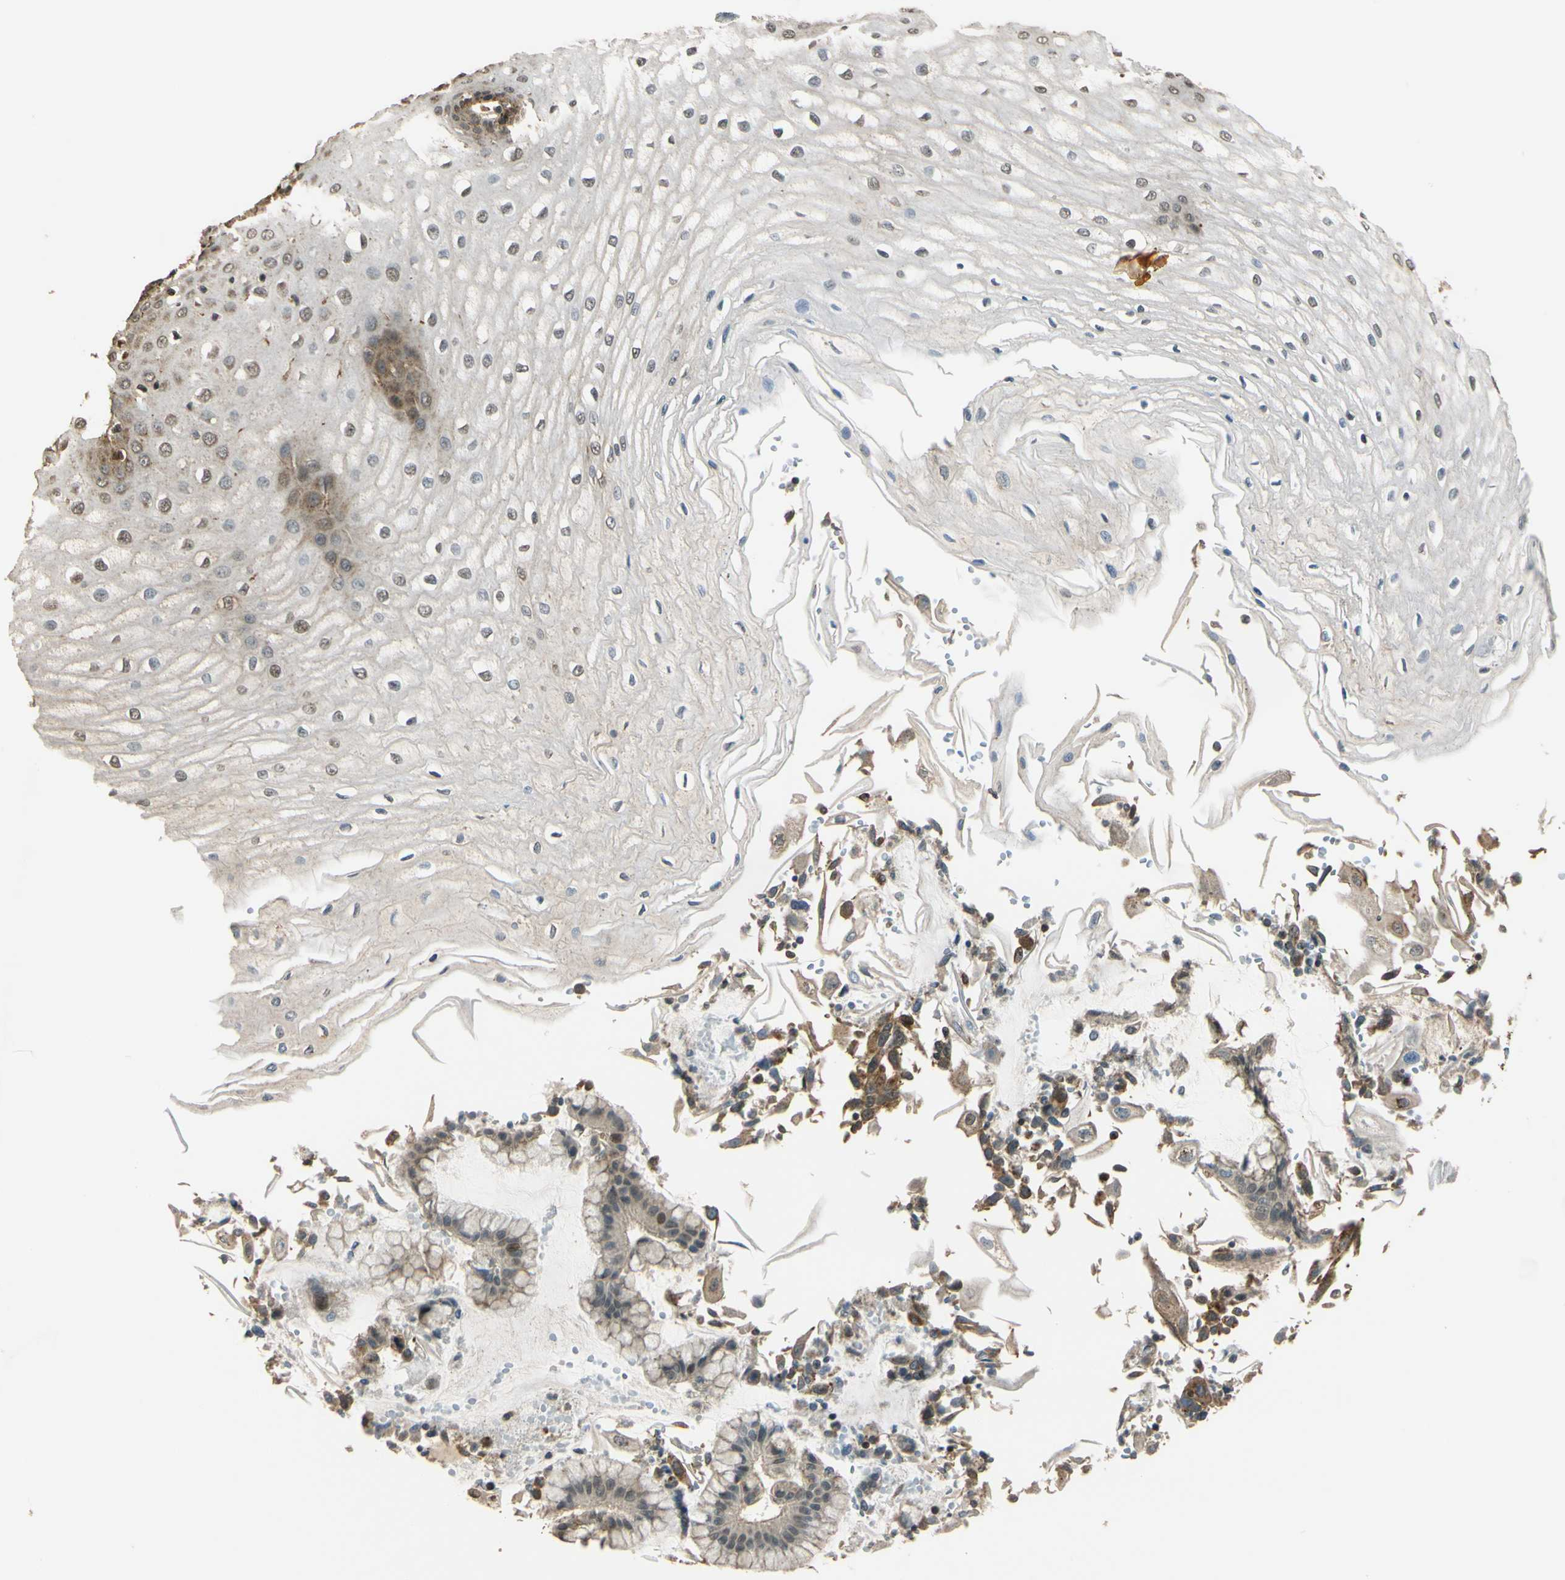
{"staining": {"intensity": "moderate", "quantity": "25%-75%", "location": "cytoplasmic/membranous,nuclear"}, "tissue": "esophagus", "cell_type": "Squamous epithelial cells", "image_type": "normal", "snomed": [{"axis": "morphology", "description": "Normal tissue, NOS"}, {"axis": "morphology", "description": "Squamous cell carcinoma, NOS"}, {"axis": "topography", "description": "Esophagus"}], "caption": "This is a photomicrograph of immunohistochemistry (IHC) staining of benign esophagus, which shows moderate positivity in the cytoplasmic/membranous,nuclear of squamous epithelial cells.", "gene": "LAMTOR1", "patient": {"sex": "male", "age": 65}}